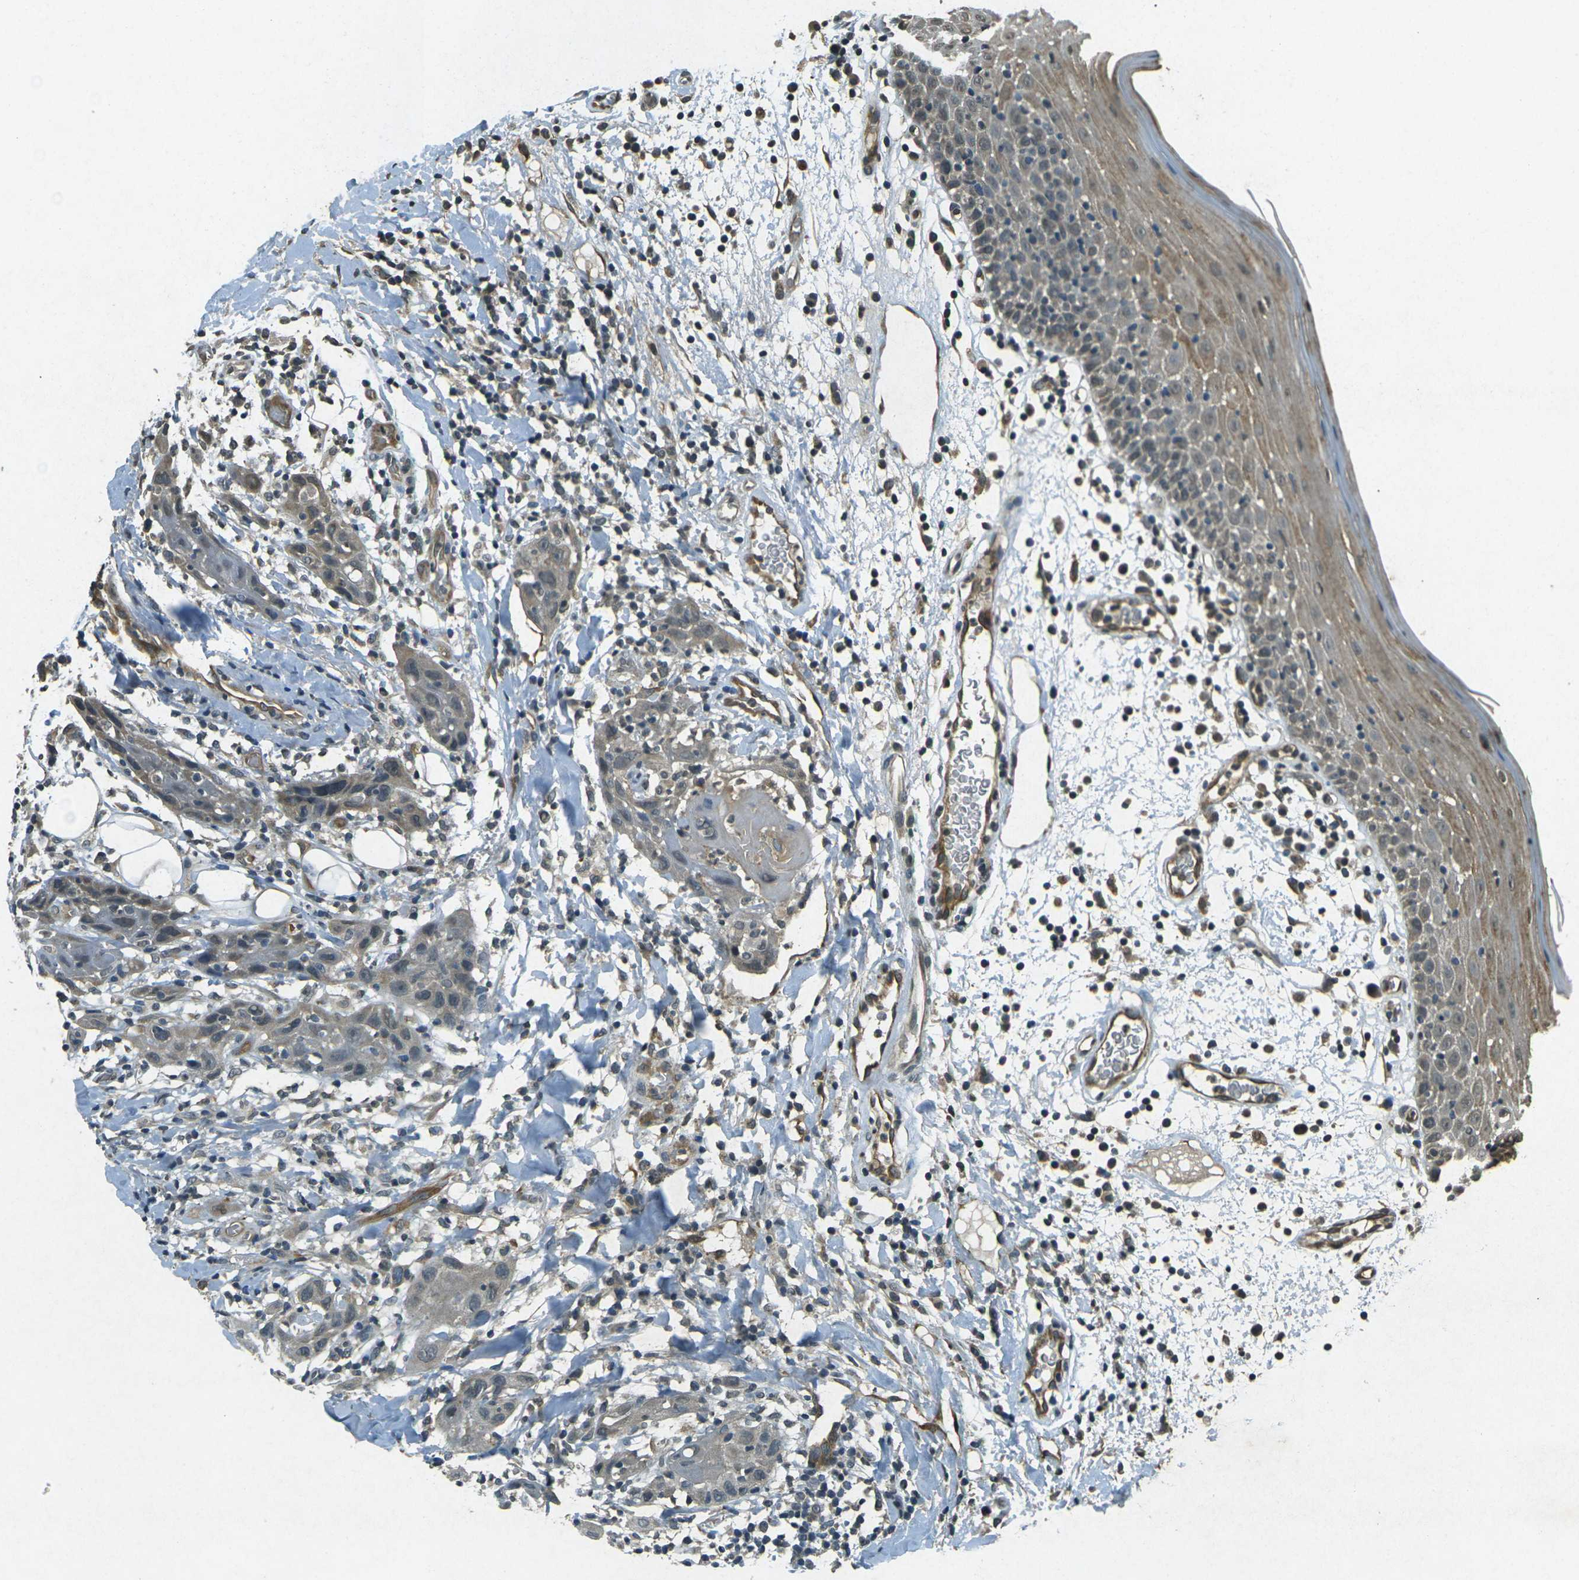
{"staining": {"intensity": "moderate", "quantity": ">75%", "location": "cytoplasmic/membranous"}, "tissue": "oral mucosa", "cell_type": "Squamous epithelial cells", "image_type": "normal", "snomed": [{"axis": "morphology", "description": "Normal tissue, NOS"}, {"axis": "morphology", "description": "Squamous cell carcinoma, NOS"}, {"axis": "topography", "description": "Skeletal muscle"}, {"axis": "topography", "description": "Oral tissue"}], "caption": "A photomicrograph of human oral mucosa stained for a protein demonstrates moderate cytoplasmic/membranous brown staining in squamous epithelial cells.", "gene": "PDE2A", "patient": {"sex": "male", "age": 71}}